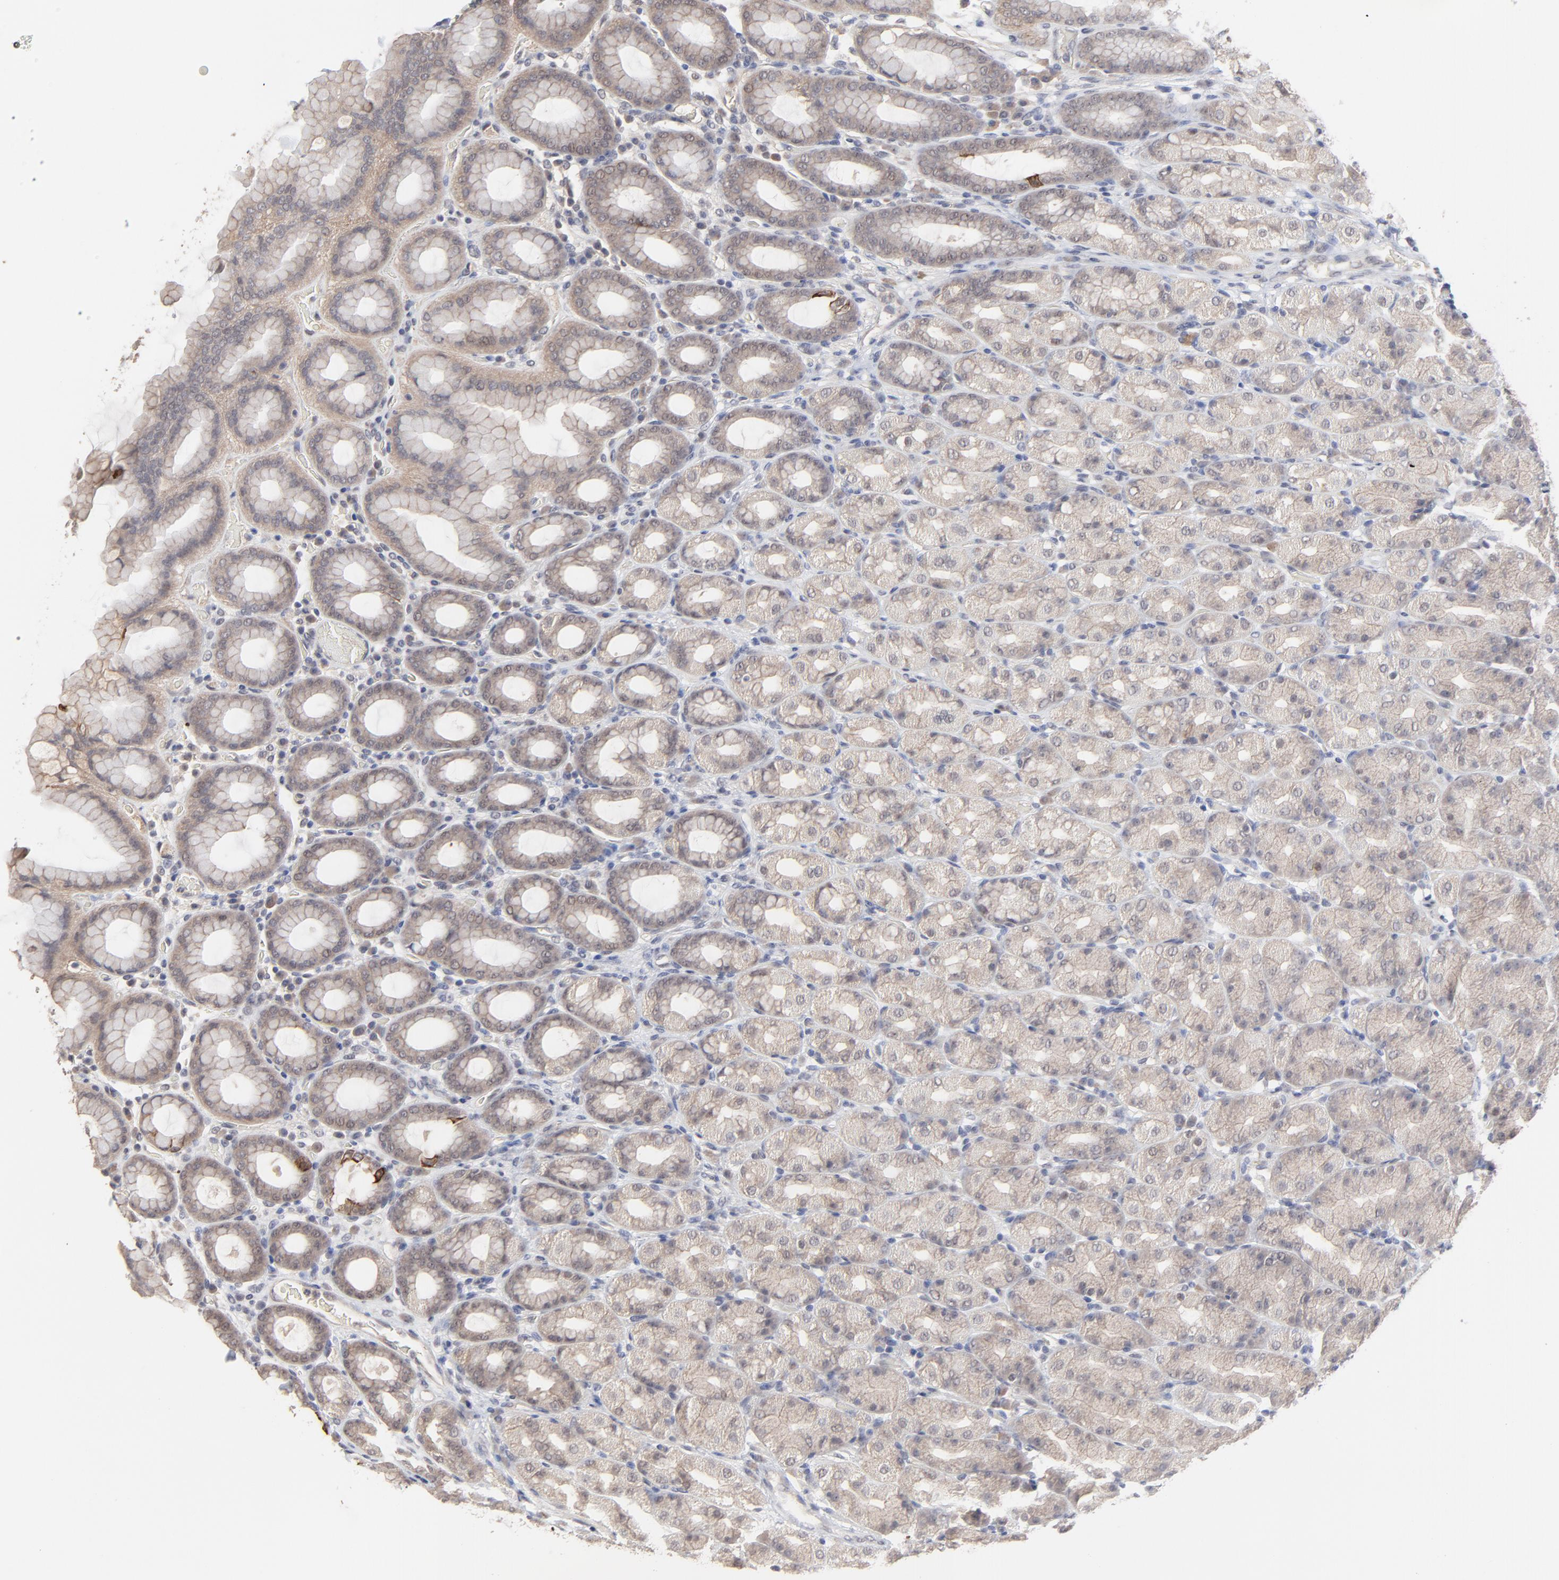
{"staining": {"intensity": "weak", "quantity": "<25%", "location": "cytoplasmic/membranous,nuclear"}, "tissue": "stomach", "cell_type": "Glandular cells", "image_type": "normal", "snomed": [{"axis": "morphology", "description": "Normal tissue, NOS"}, {"axis": "topography", "description": "Stomach, upper"}], "caption": "This is a image of IHC staining of benign stomach, which shows no positivity in glandular cells.", "gene": "FAM199X", "patient": {"sex": "male", "age": 68}}